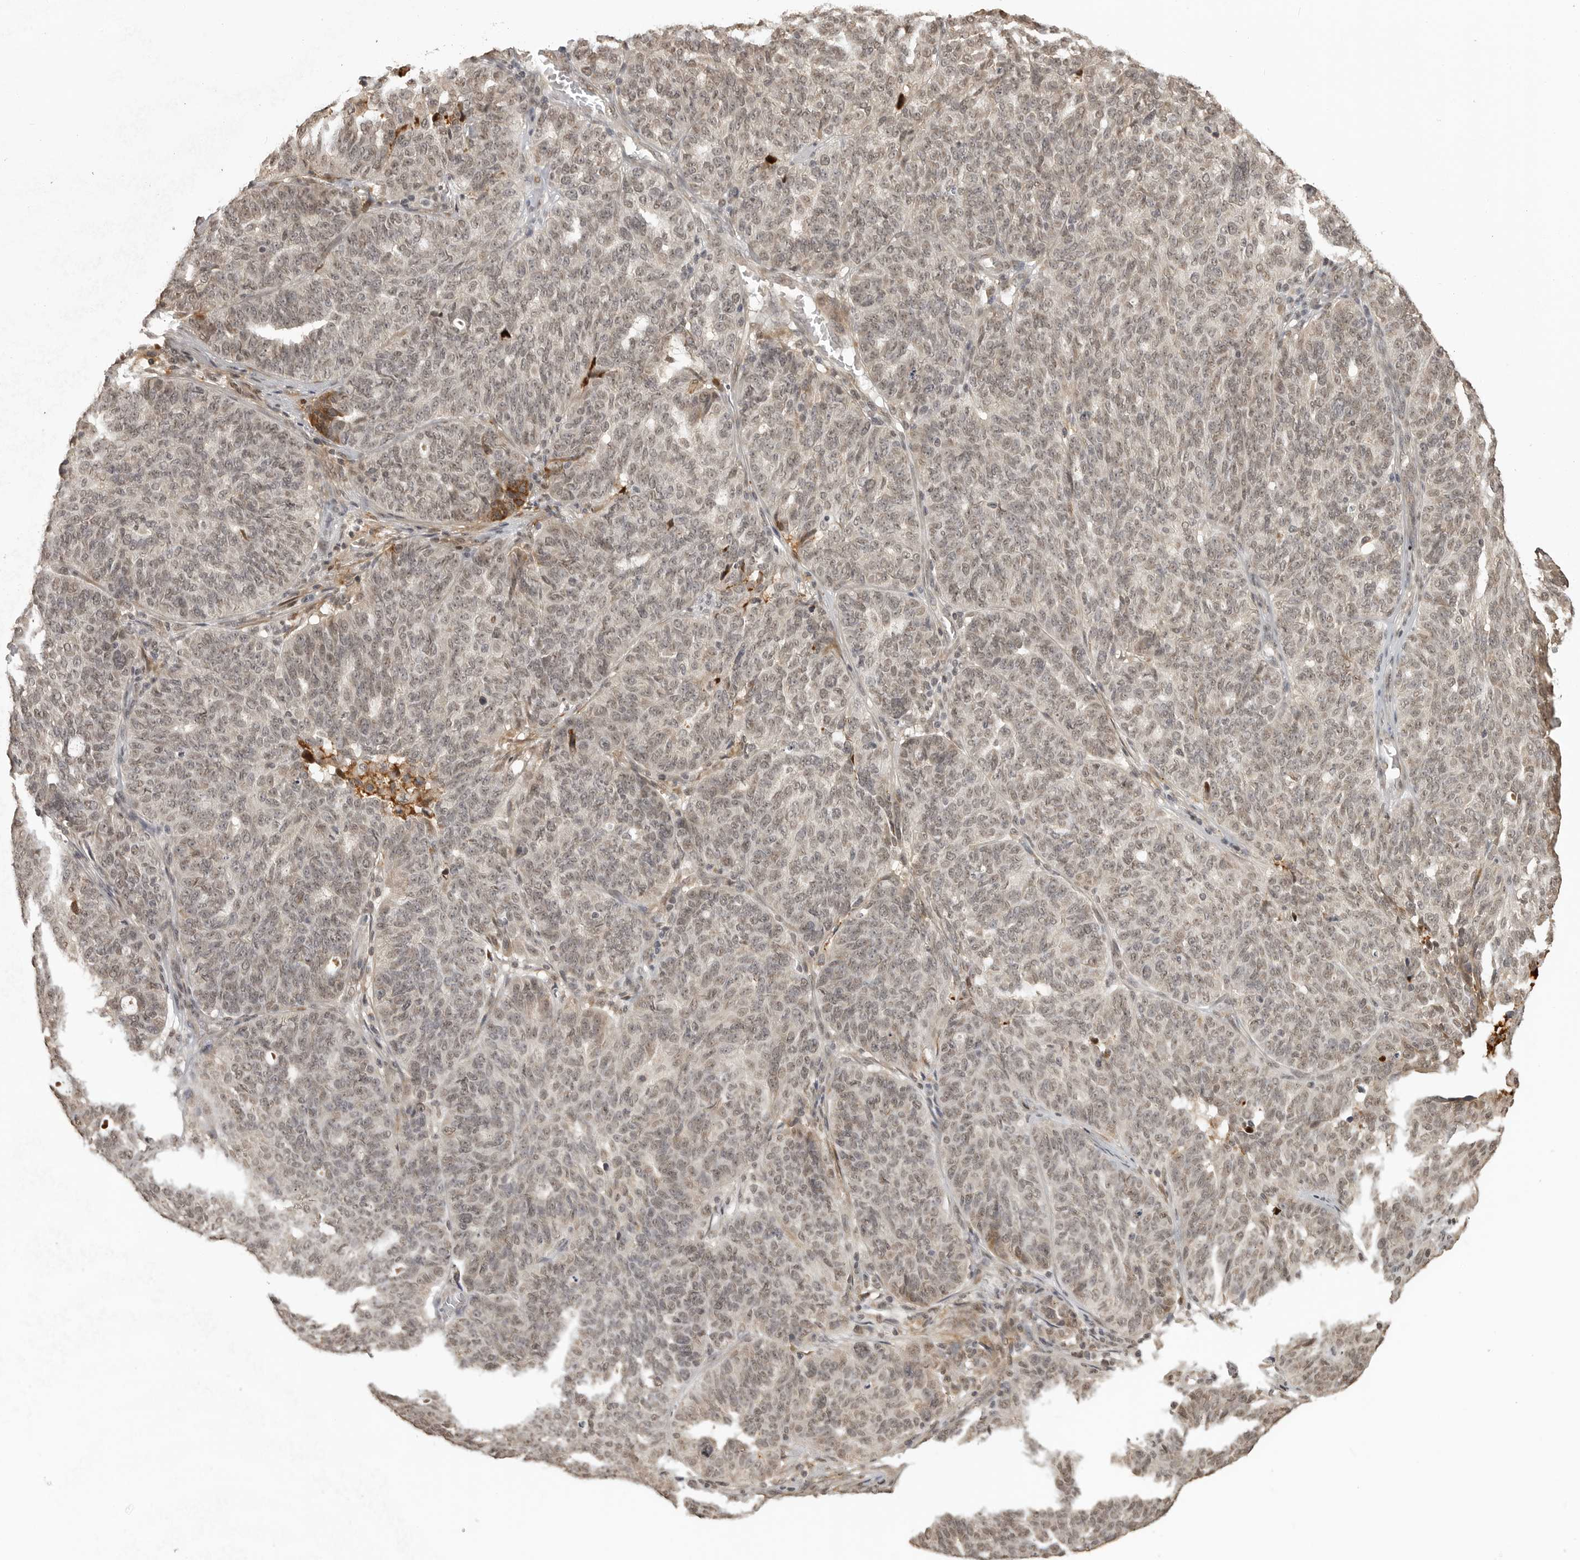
{"staining": {"intensity": "weak", "quantity": "25%-75%", "location": "nuclear"}, "tissue": "ovarian cancer", "cell_type": "Tumor cells", "image_type": "cancer", "snomed": [{"axis": "morphology", "description": "Cystadenocarcinoma, serous, NOS"}, {"axis": "topography", "description": "Ovary"}], "caption": "A high-resolution histopathology image shows immunohistochemistry staining of ovarian cancer, which demonstrates weak nuclear staining in about 25%-75% of tumor cells.", "gene": "CLOCK", "patient": {"sex": "female", "age": 59}}